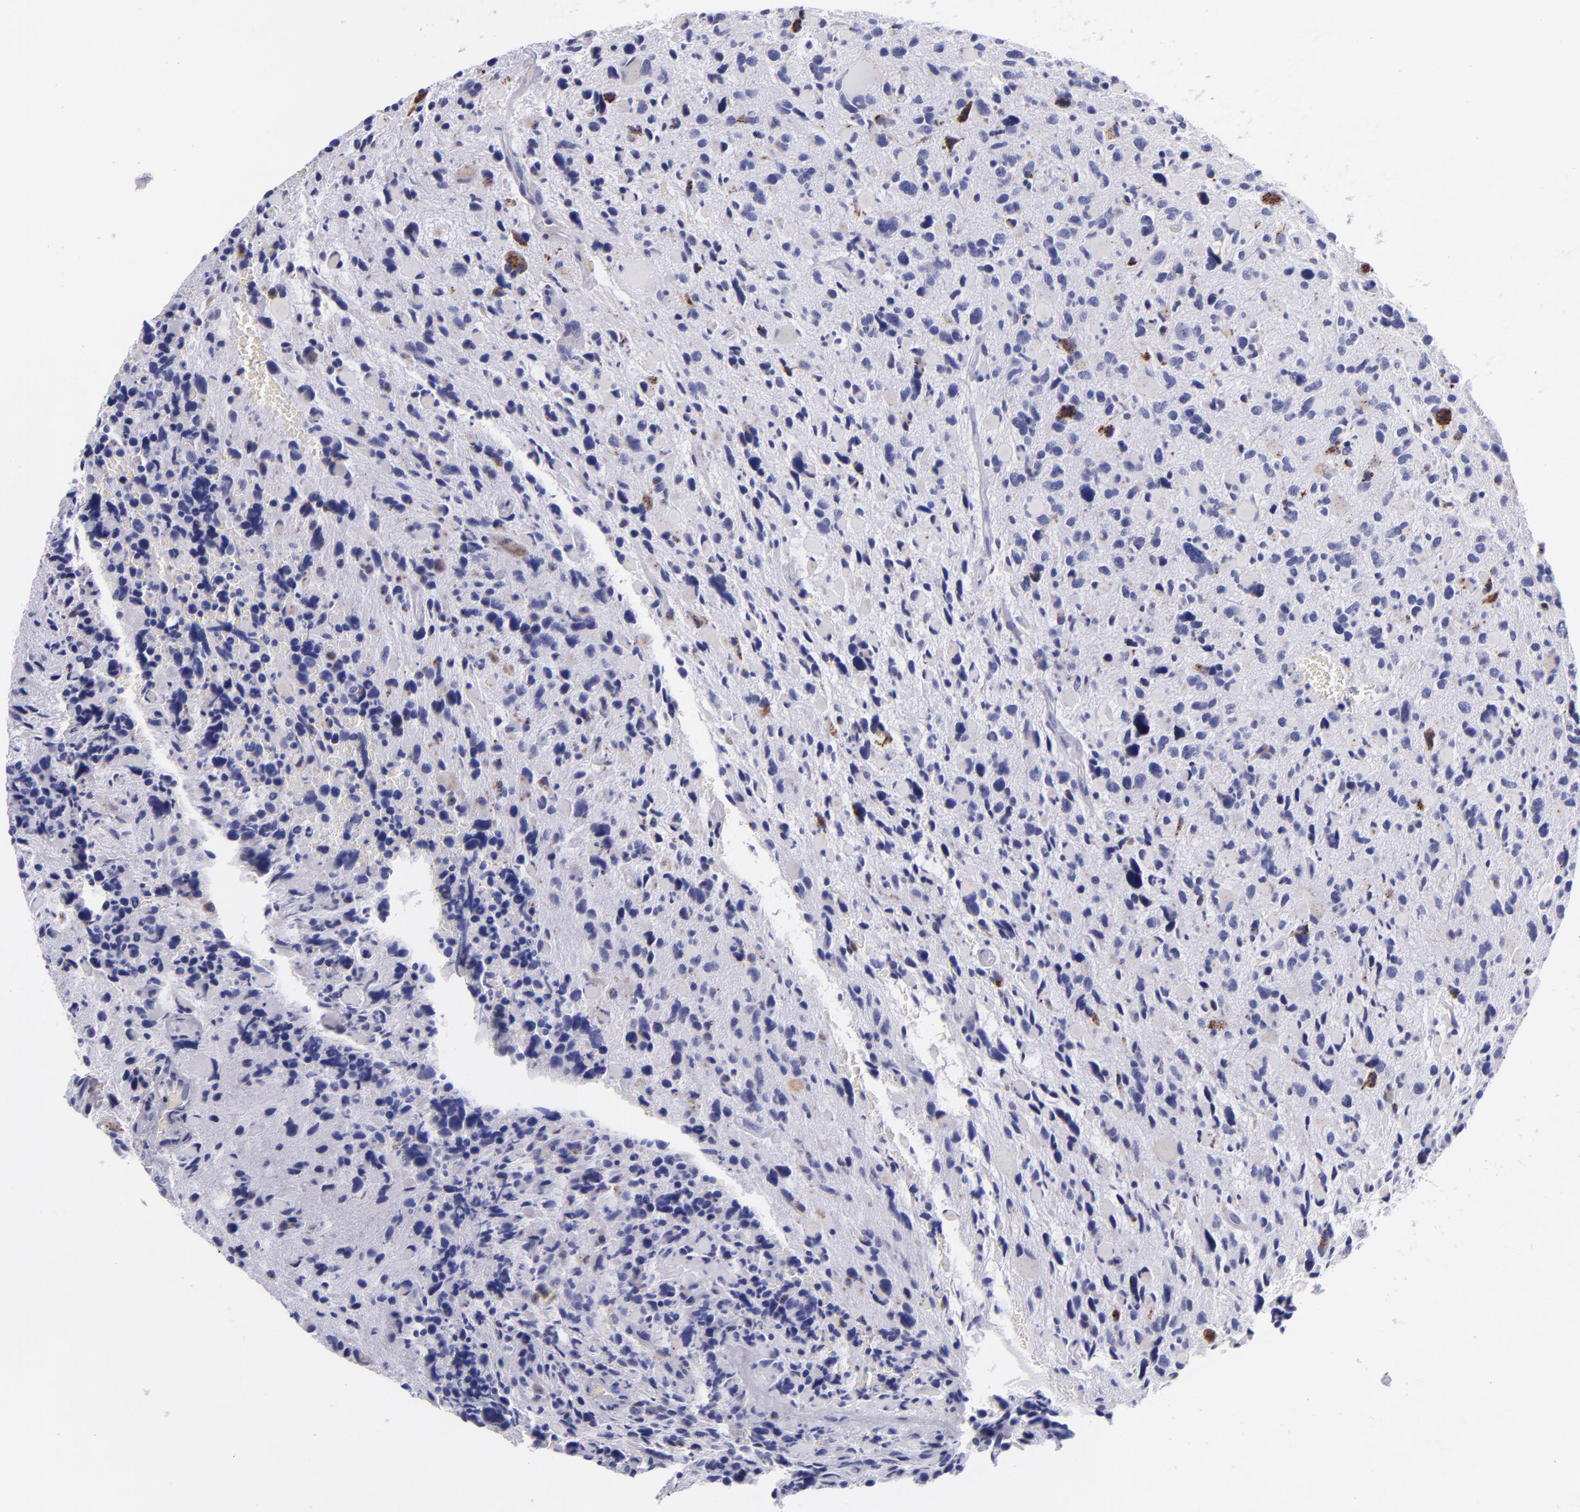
{"staining": {"intensity": "negative", "quantity": "none", "location": "none"}, "tissue": "glioma", "cell_type": "Tumor cells", "image_type": "cancer", "snomed": [{"axis": "morphology", "description": "Glioma, malignant, High grade"}, {"axis": "topography", "description": "Brain"}], "caption": "Immunohistochemistry of high-grade glioma (malignant) displays no expression in tumor cells.", "gene": "IVL", "patient": {"sex": "female", "age": 37}}